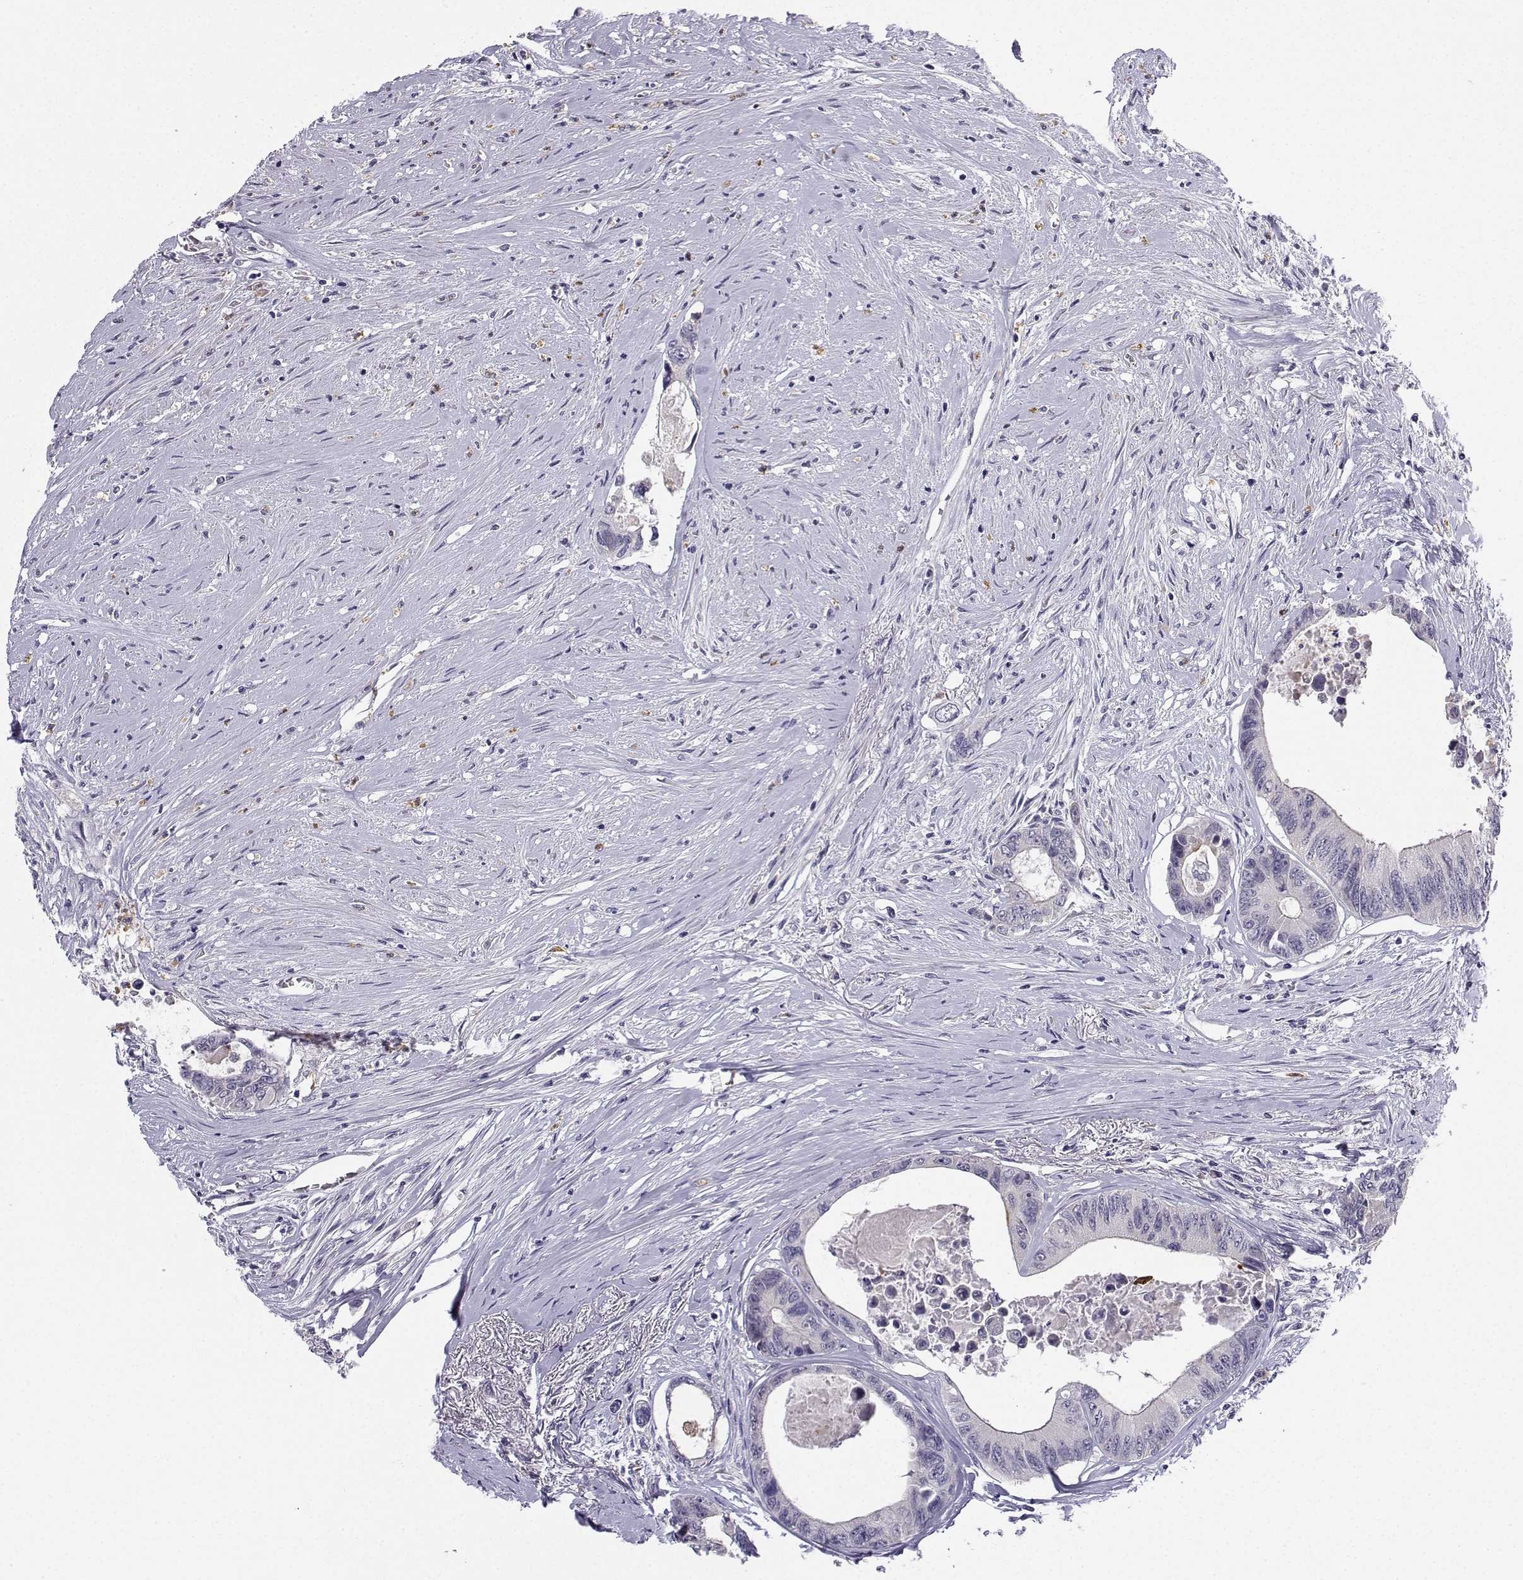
{"staining": {"intensity": "negative", "quantity": "none", "location": "none"}, "tissue": "colorectal cancer", "cell_type": "Tumor cells", "image_type": "cancer", "snomed": [{"axis": "morphology", "description": "Adenocarcinoma, NOS"}, {"axis": "topography", "description": "Rectum"}], "caption": "A high-resolution histopathology image shows IHC staining of colorectal adenocarcinoma, which demonstrates no significant expression in tumor cells.", "gene": "CALY", "patient": {"sex": "male", "age": 59}}